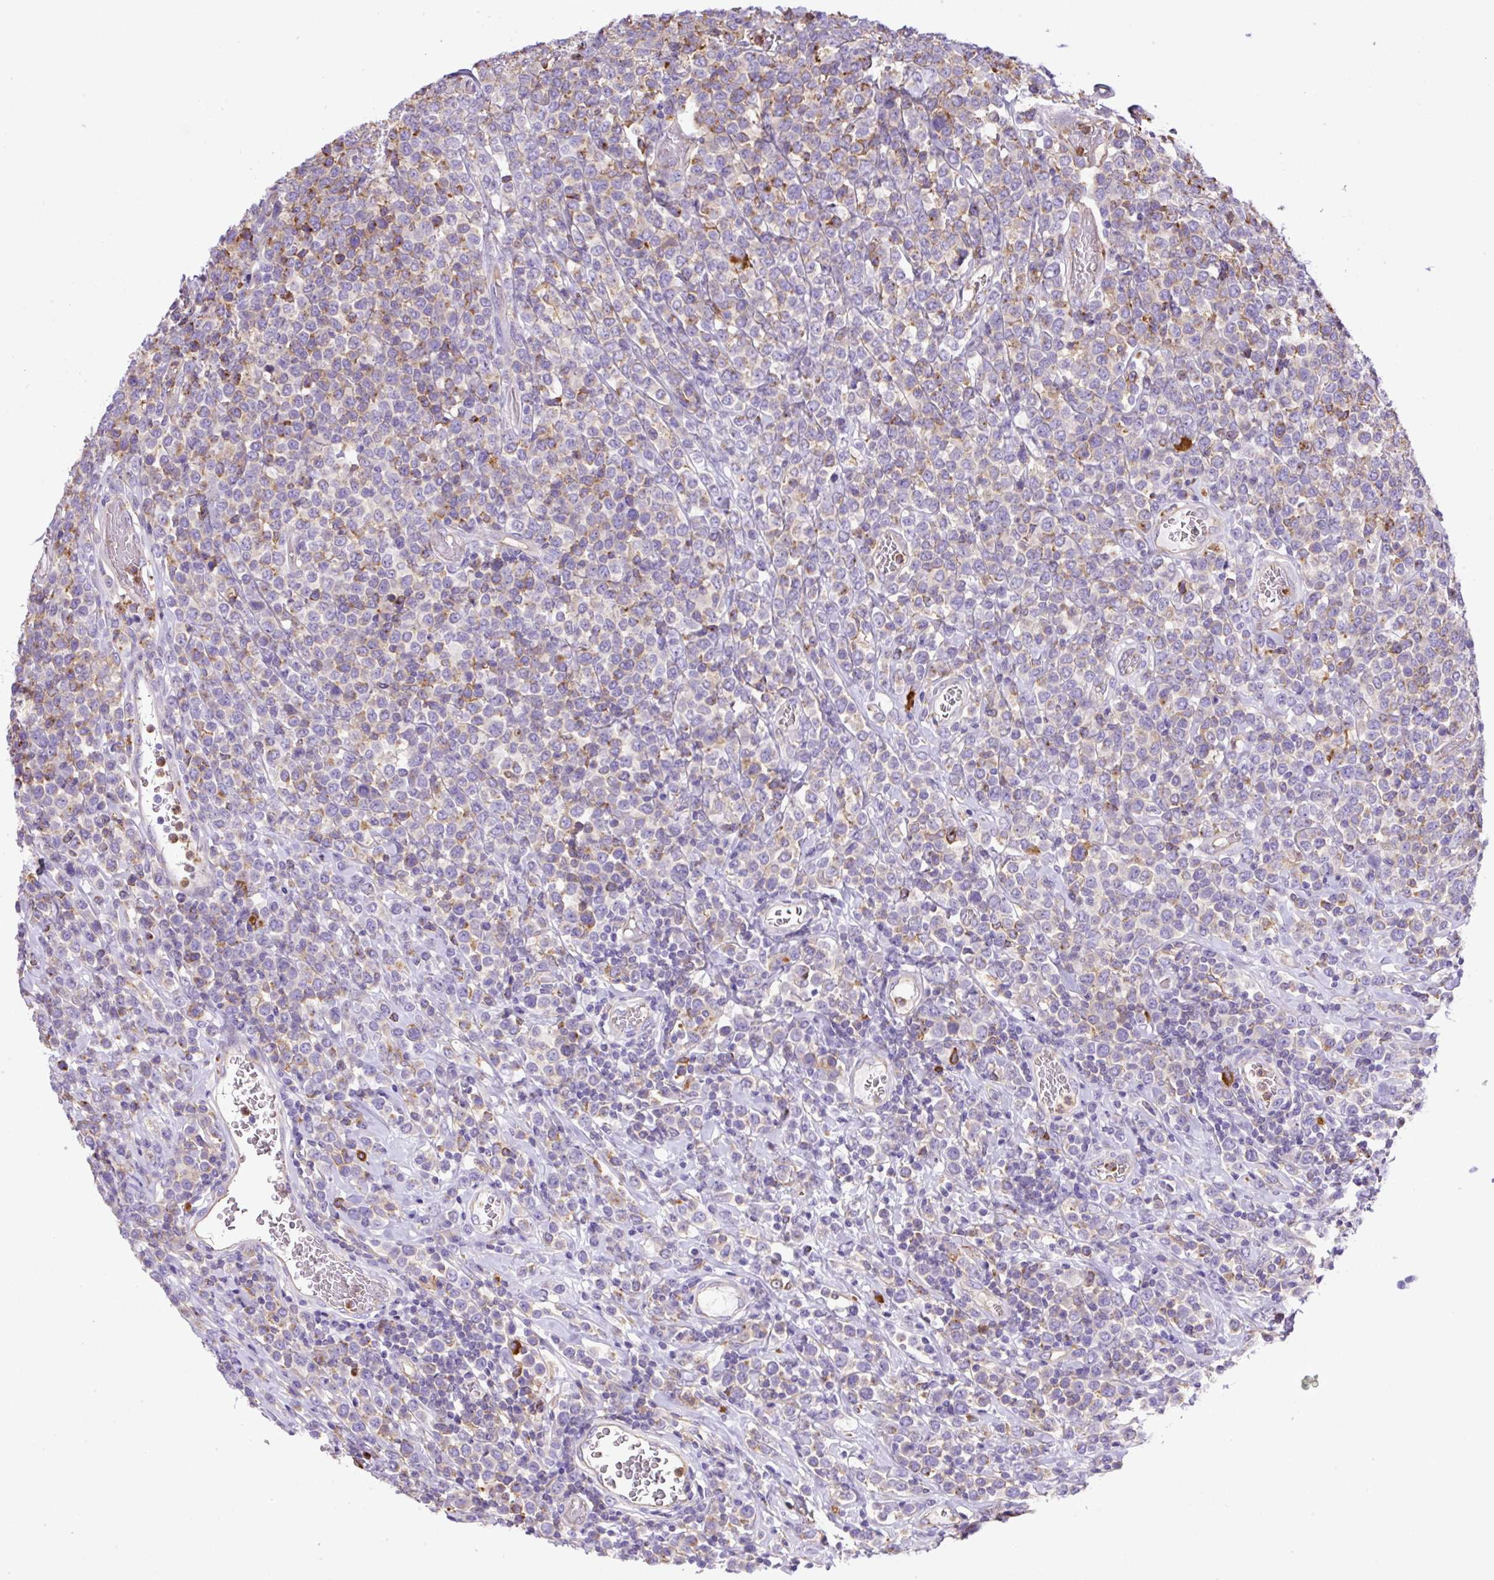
{"staining": {"intensity": "negative", "quantity": "none", "location": "none"}, "tissue": "lymphoma", "cell_type": "Tumor cells", "image_type": "cancer", "snomed": [{"axis": "morphology", "description": "Malignant lymphoma, non-Hodgkin's type, High grade"}, {"axis": "topography", "description": "Soft tissue"}], "caption": "Immunohistochemistry photomicrograph of lymphoma stained for a protein (brown), which reveals no staining in tumor cells.", "gene": "MAGEB5", "patient": {"sex": "female", "age": 56}}